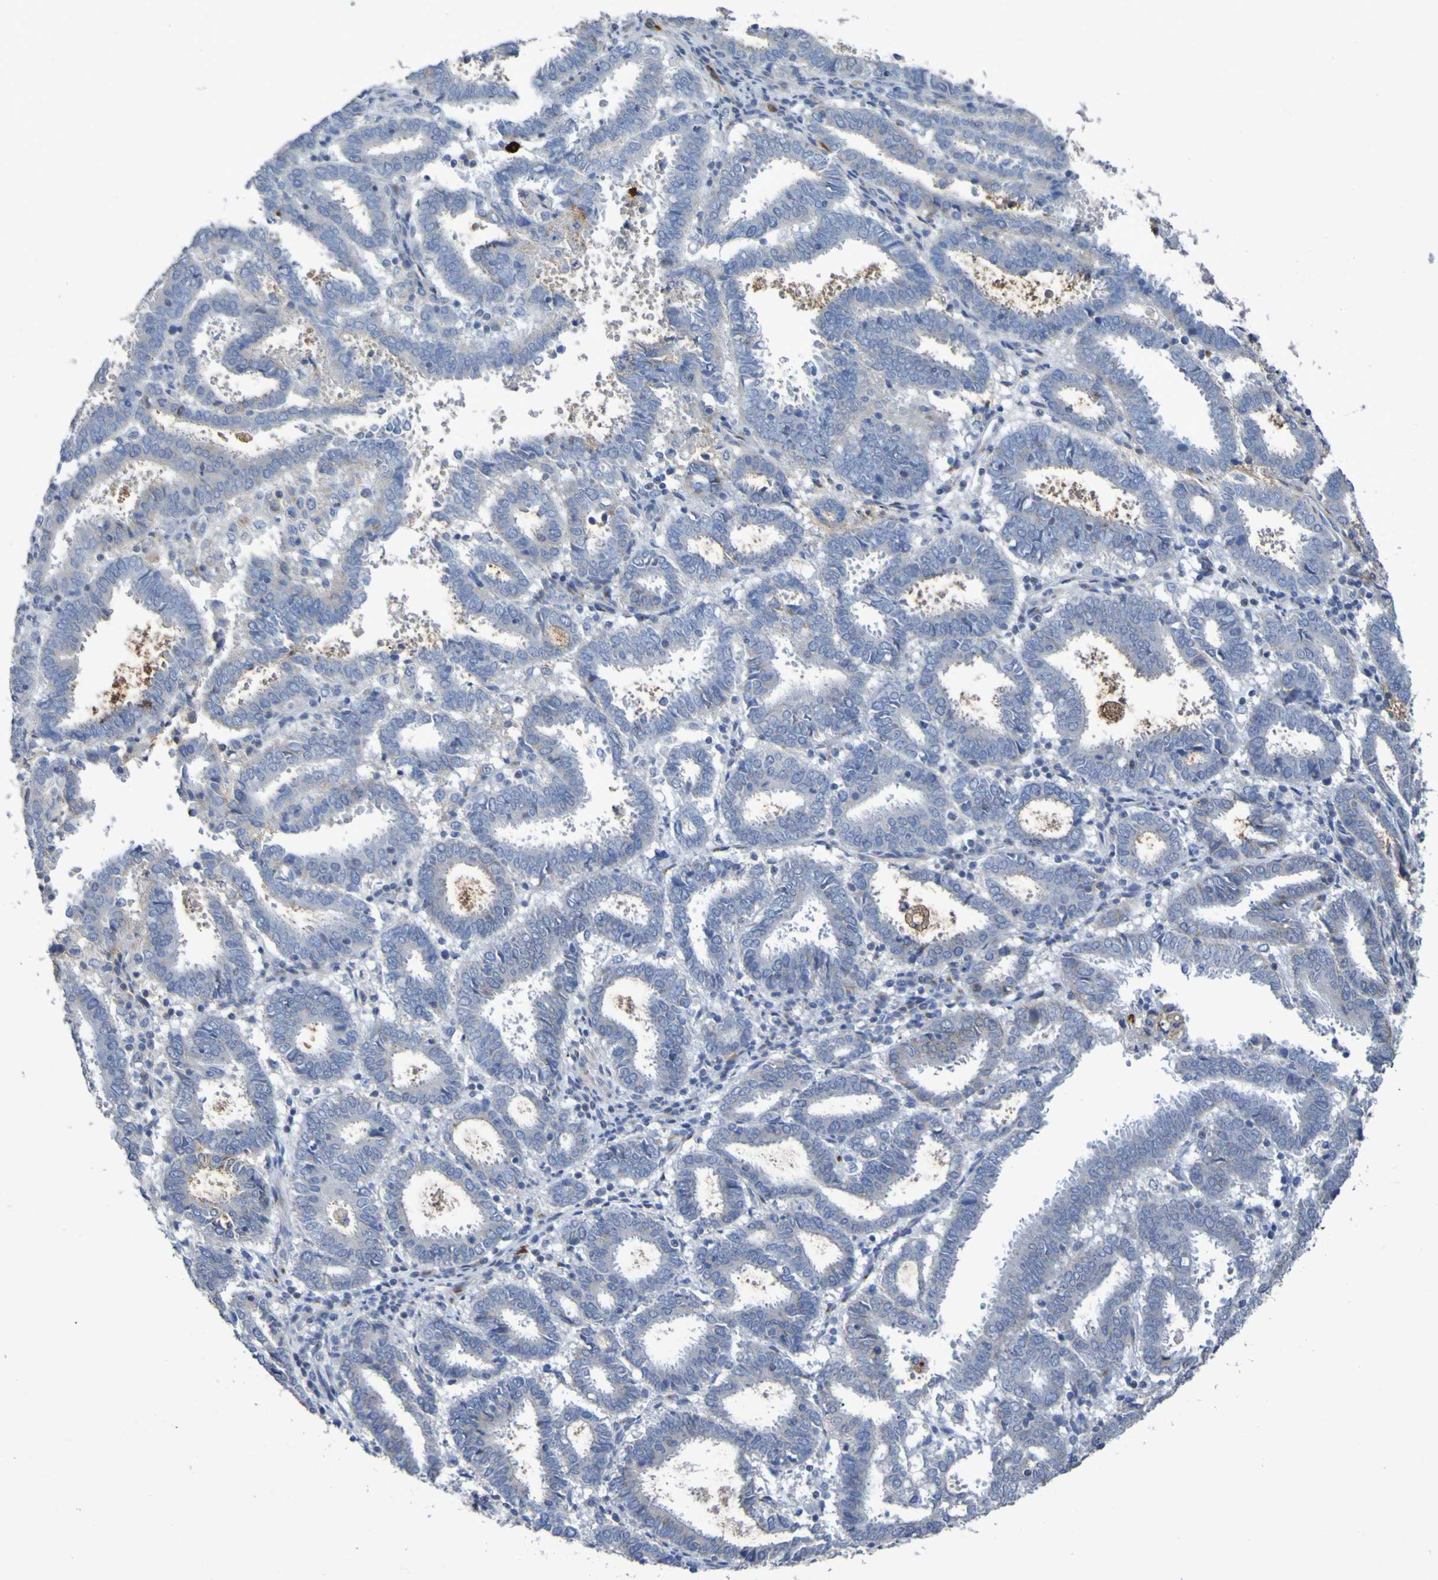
{"staining": {"intensity": "weak", "quantity": "<25%", "location": "cytoplasmic/membranous"}, "tissue": "endometrial cancer", "cell_type": "Tumor cells", "image_type": "cancer", "snomed": [{"axis": "morphology", "description": "Adenocarcinoma, NOS"}, {"axis": "topography", "description": "Uterus"}], "caption": "High power microscopy photomicrograph of an IHC photomicrograph of endometrial cancer (adenocarcinoma), revealing no significant positivity in tumor cells.", "gene": "C11orf24", "patient": {"sex": "female", "age": 83}}